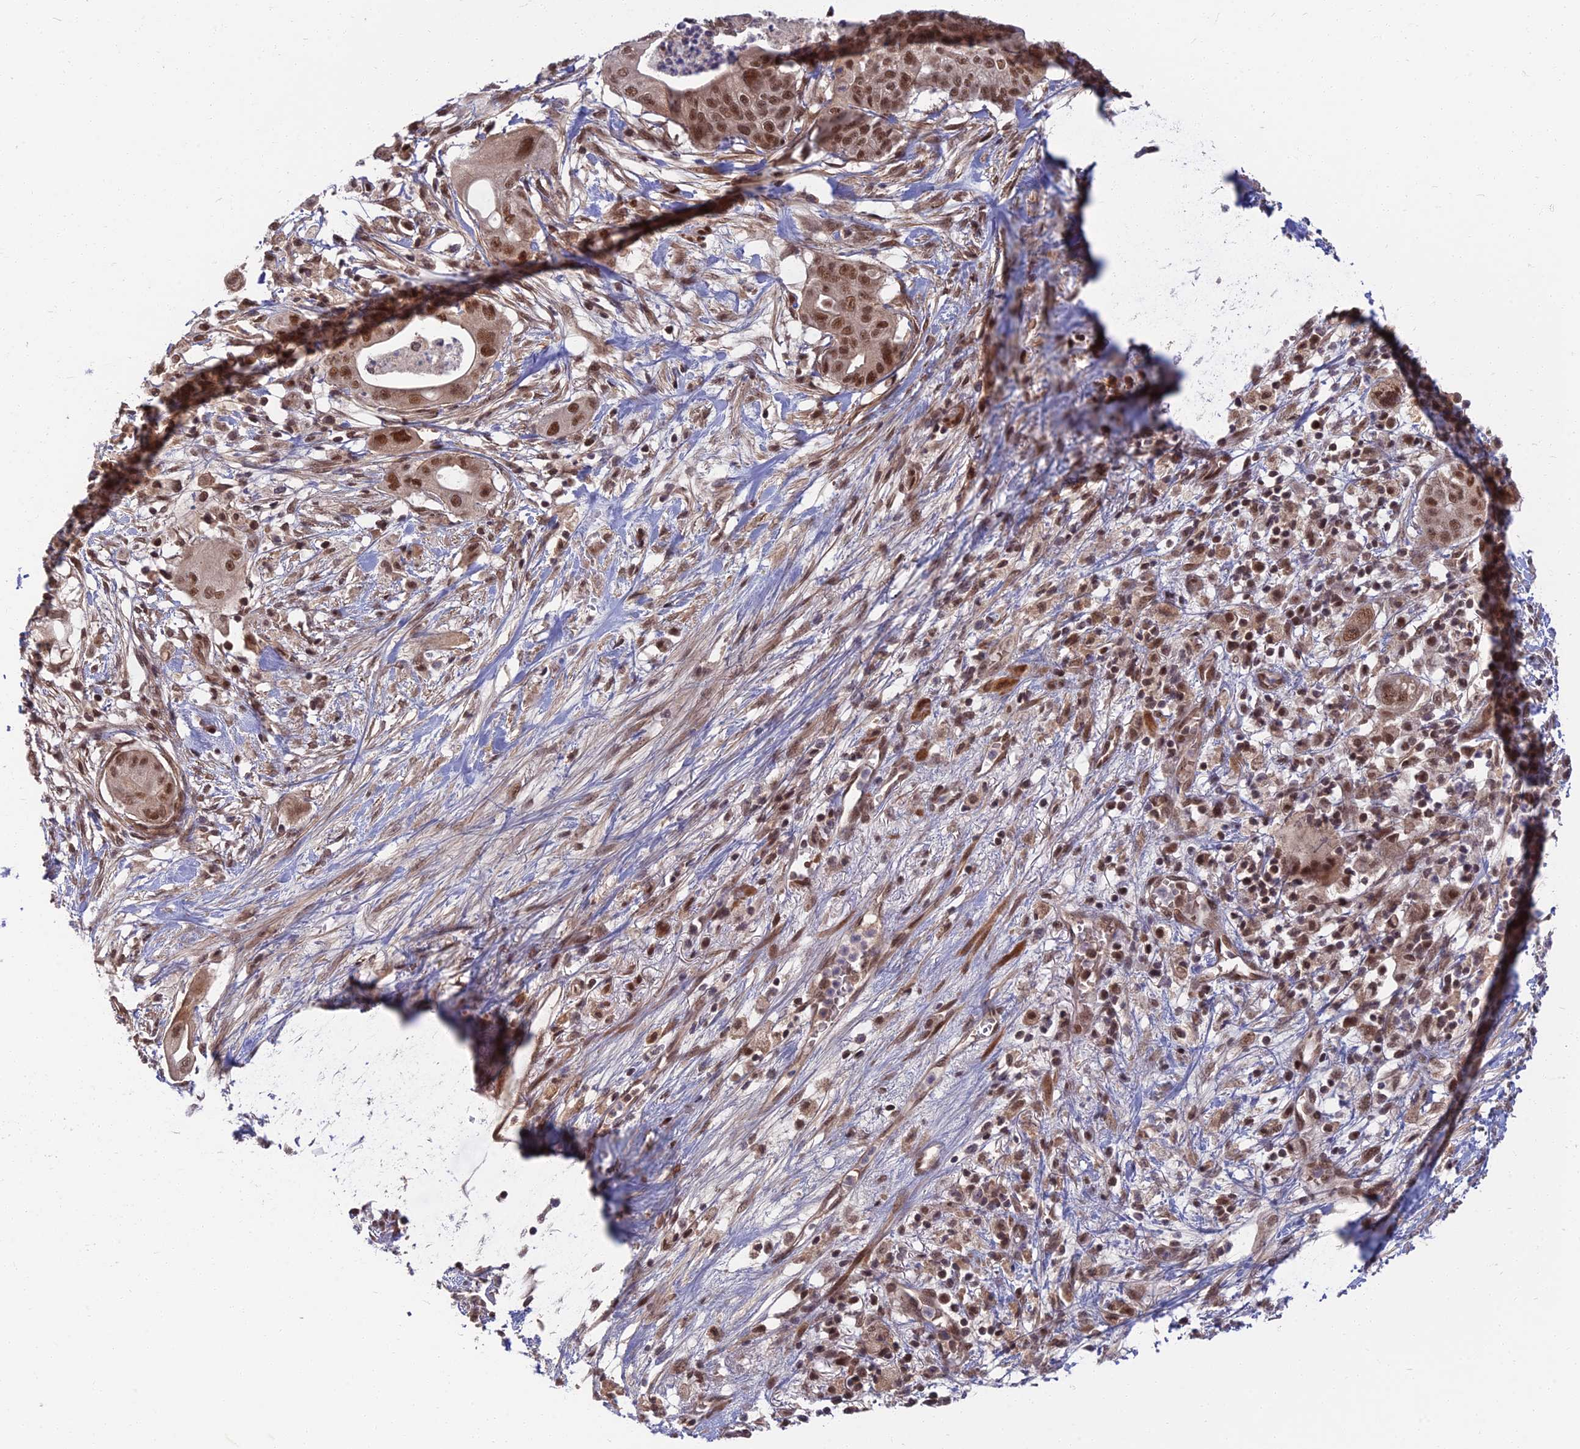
{"staining": {"intensity": "moderate", "quantity": ">75%", "location": "nuclear"}, "tissue": "pancreatic cancer", "cell_type": "Tumor cells", "image_type": "cancer", "snomed": [{"axis": "morphology", "description": "Adenocarcinoma, NOS"}, {"axis": "topography", "description": "Pancreas"}], "caption": "A micrograph of adenocarcinoma (pancreatic) stained for a protein displays moderate nuclear brown staining in tumor cells.", "gene": "TCEA2", "patient": {"sex": "male", "age": 68}}